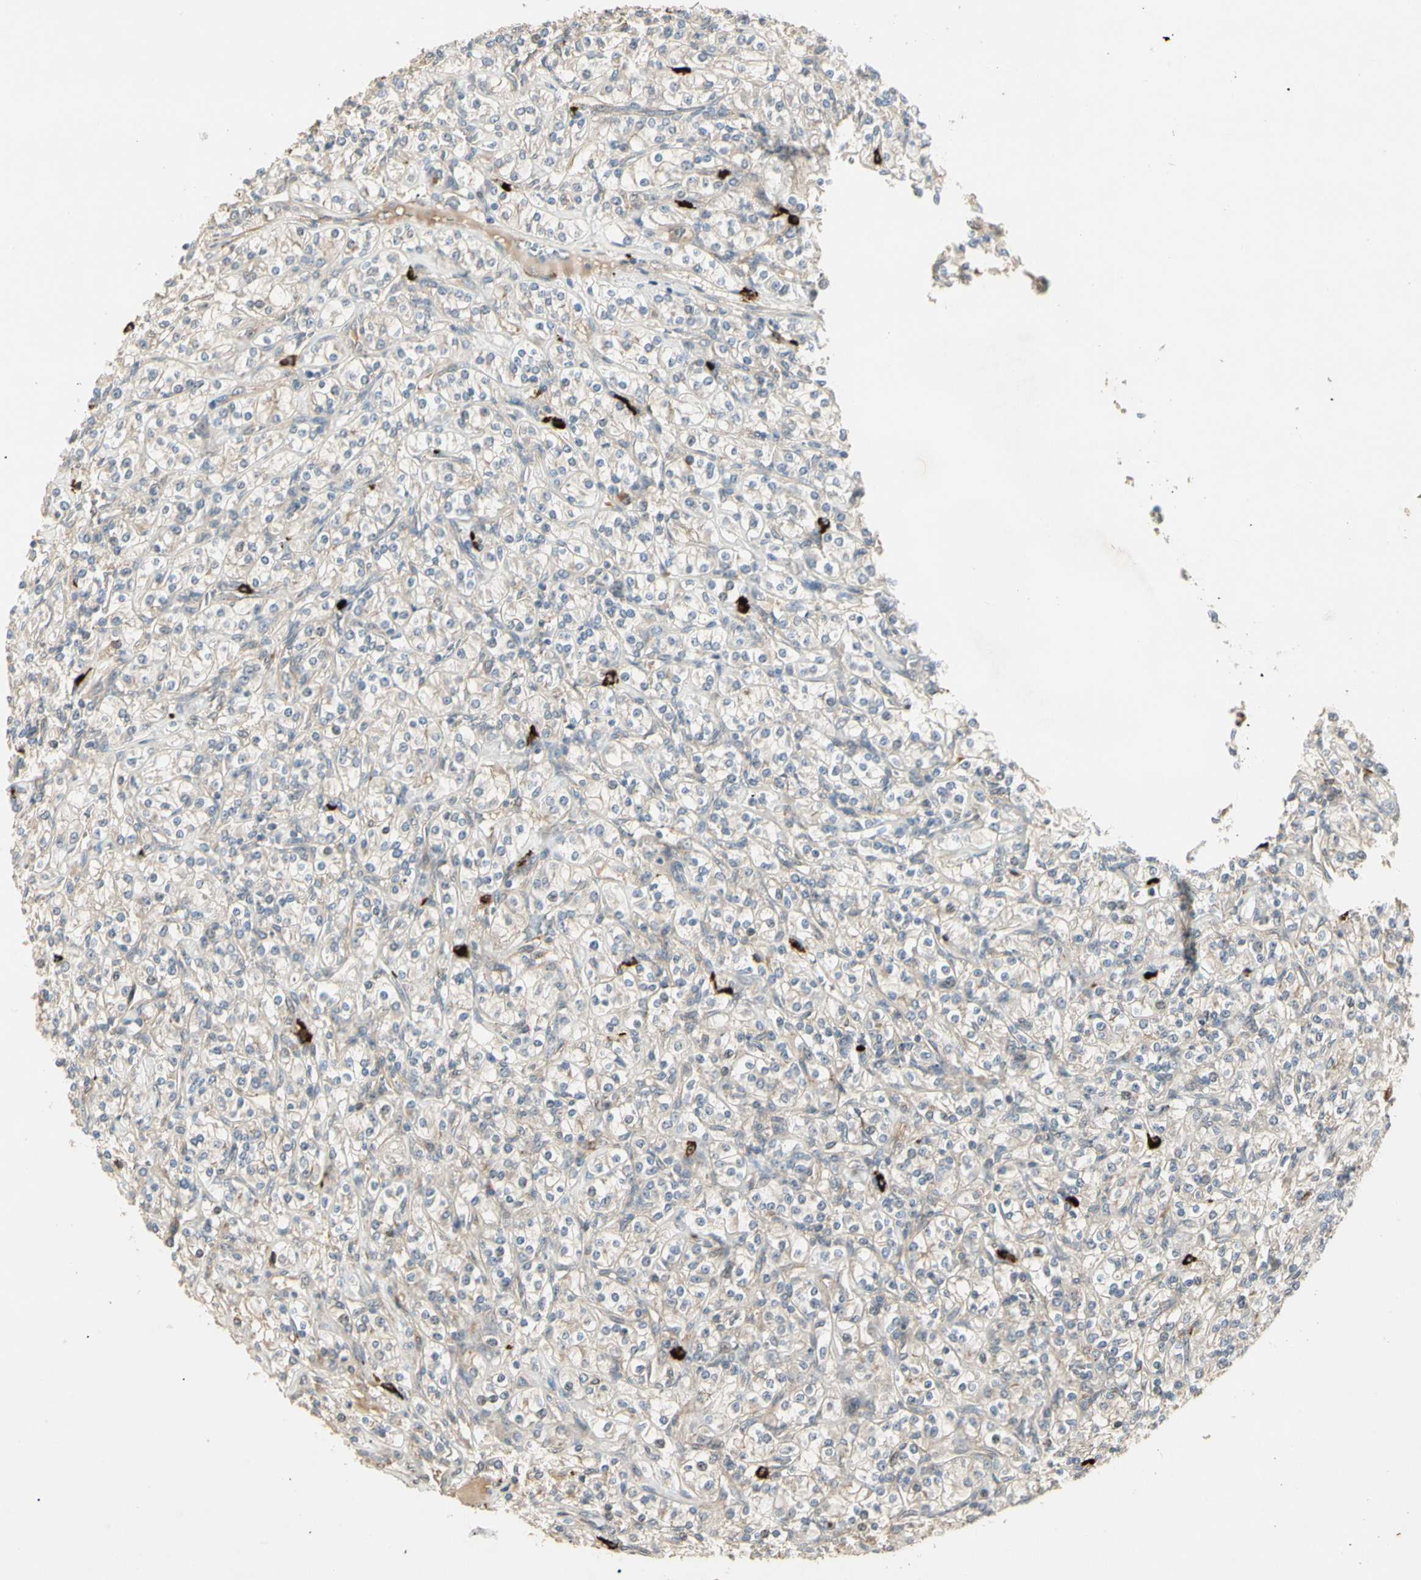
{"staining": {"intensity": "weak", "quantity": "25%-75%", "location": "cytoplasmic/membranous"}, "tissue": "renal cancer", "cell_type": "Tumor cells", "image_type": "cancer", "snomed": [{"axis": "morphology", "description": "Adenocarcinoma, NOS"}, {"axis": "topography", "description": "Kidney"}], "caption": "A brown stain highlights weak cytoplasmic/membranous positivity of a protein in renal cancer tumor cells.", "gene": "ATG4C", "patient": {"sex": "male", "age": 77}}